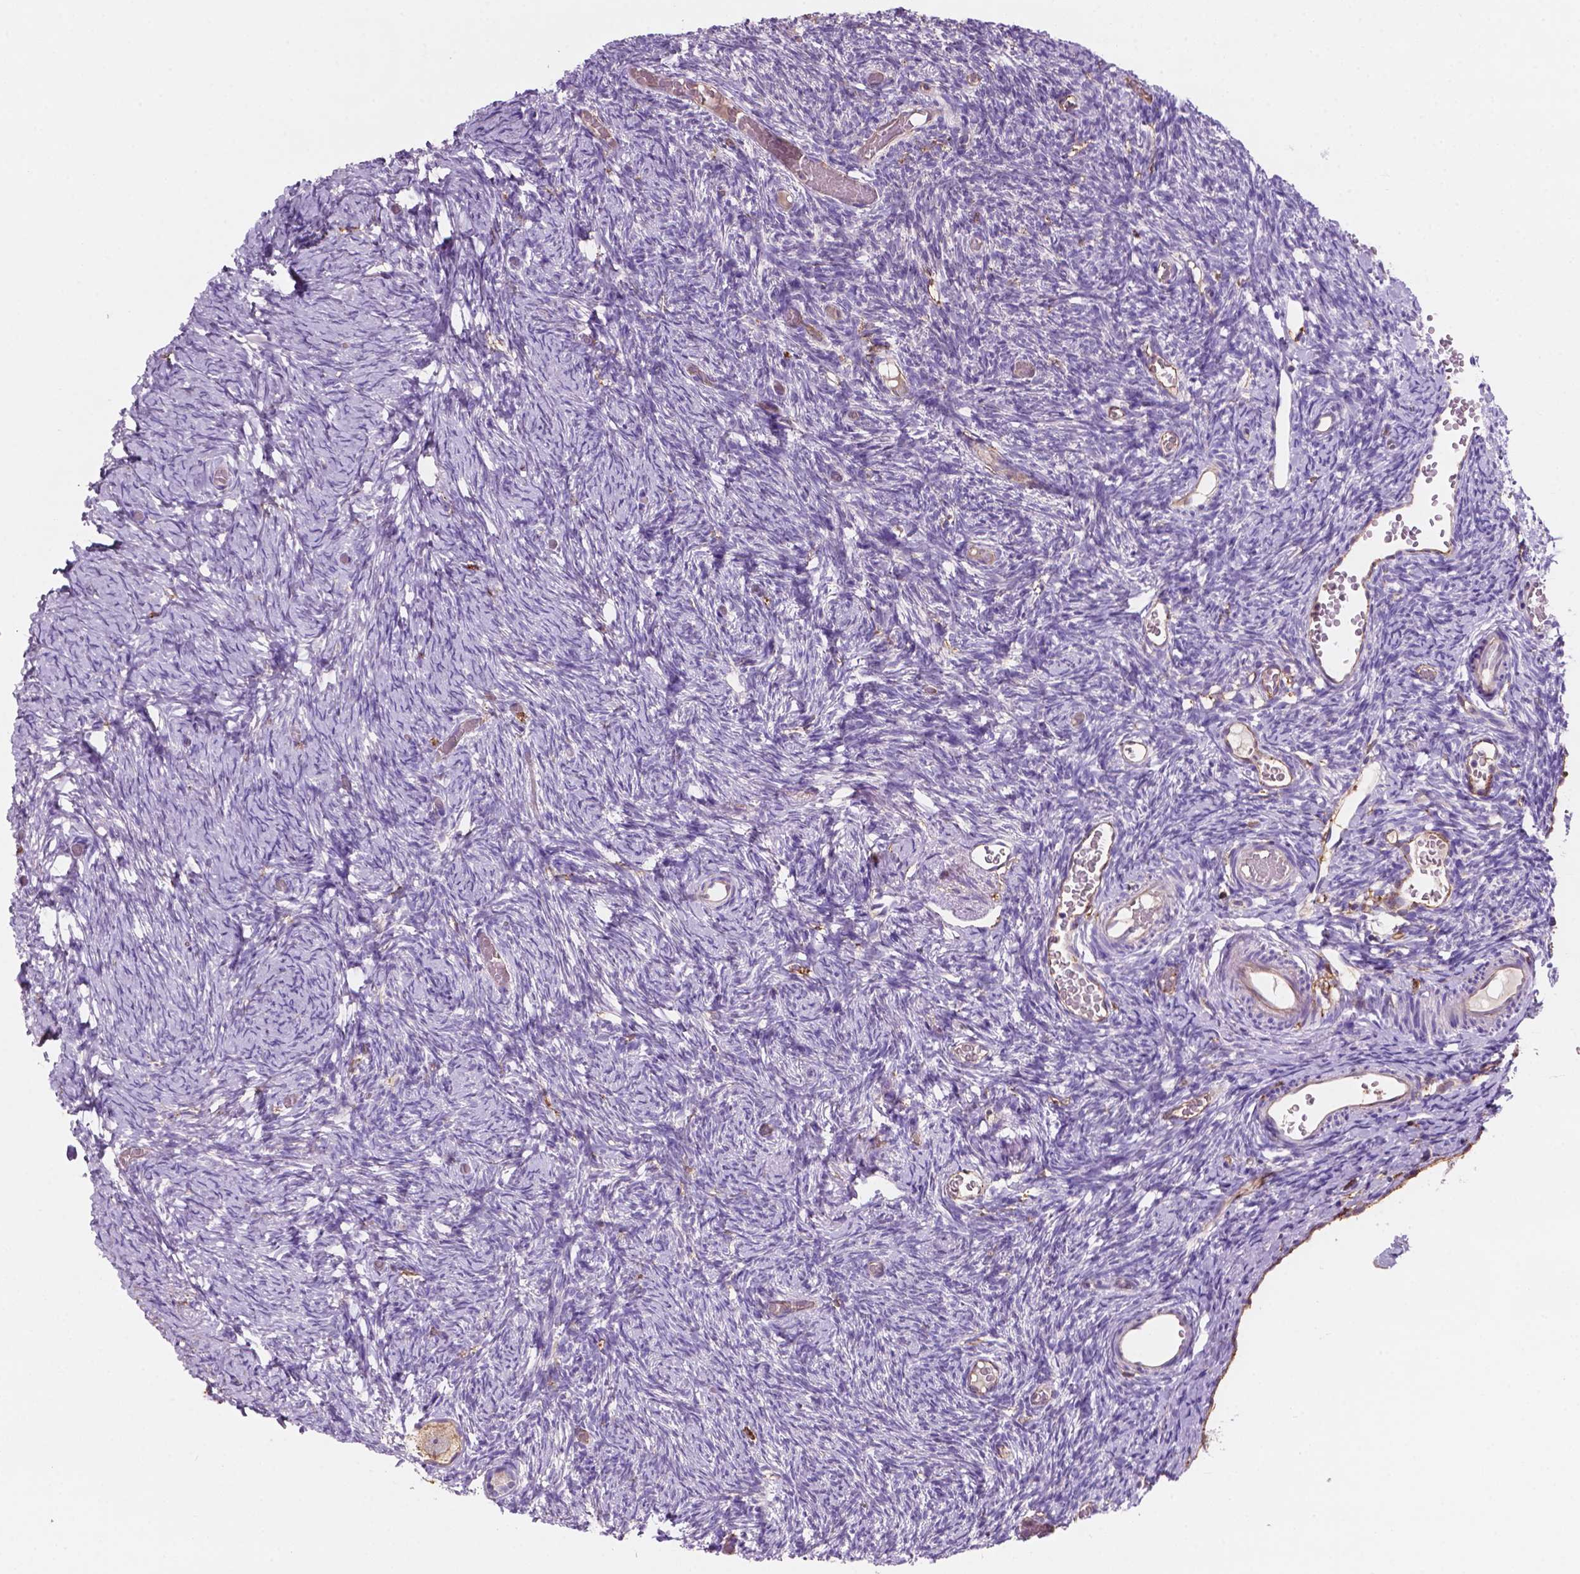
{"staining": {"intensity": "moderate", "quantity": ">75%", "location": "cytoplasmic/membranous"}, "tissue": "ovary", "cell_type": "Follicle cells", "image_type": "normal", "snomed": [{"axis": "morphology", "description": "Normal tissue, NOS"}, {"axis": "topography", "description": "Ovary"}], "caption": "Ovary stained for a protein (brown) demonstrates moderate cytoplasmic/membranous positive staining in about >75% of follicle cells.", "gene": "MKRN2OS", "patient": {"sex": "female", "age": 39}}